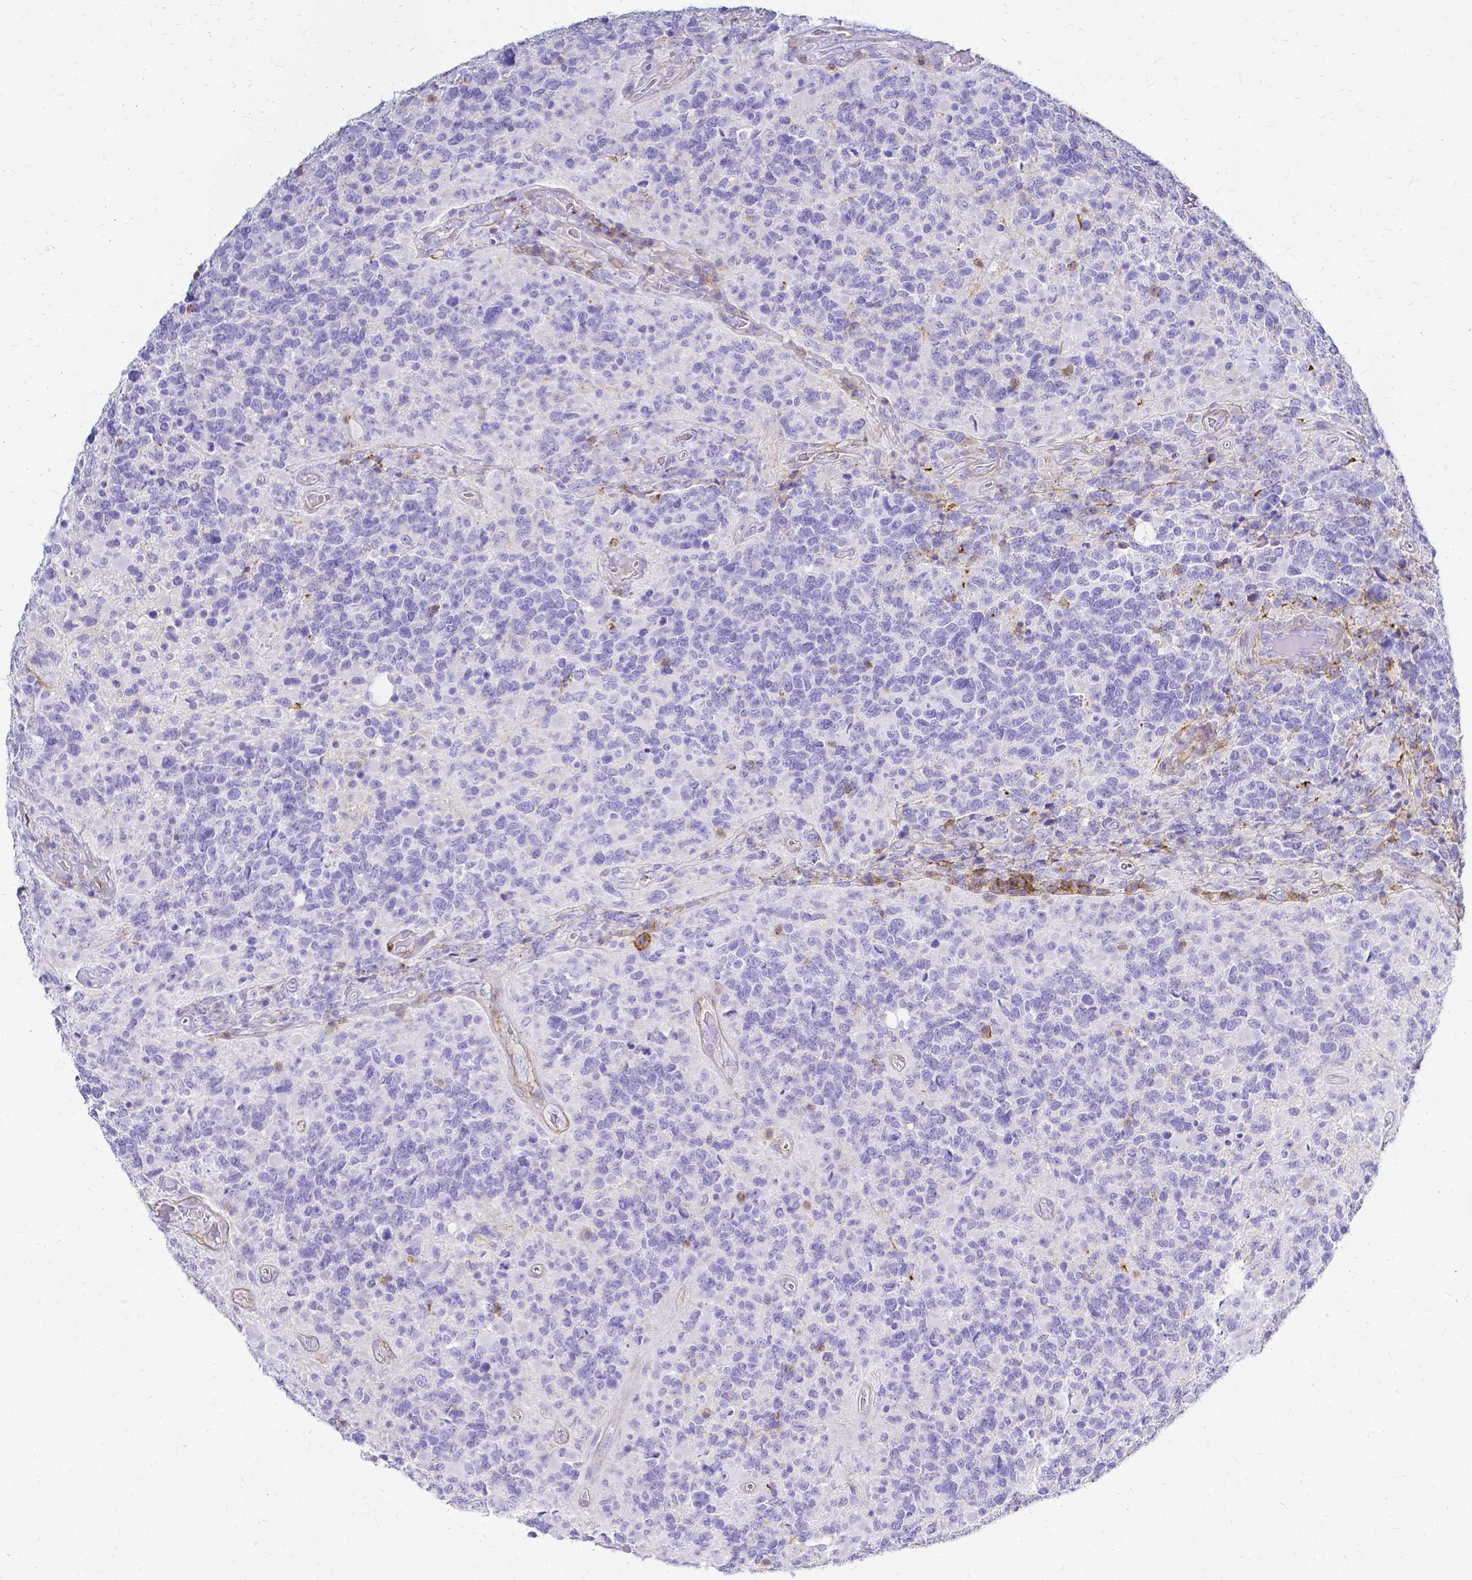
{"staining": {"intensity": "negative", "quantity": "none", "location": "none"}, "tissue": "glioma", "cell_type": "Tumor cells", "image_type": "cancer", "snomed": [{"axis": "morphology", "description": "Glioma, malignant, High grade"}, {"axis": "topography", "description": "Brain"}], "caption": "An immunohistochemistry (IHC) micrograph of high-grade glioma (malignant) is shown. There is no staining in tumor cells of high-grade glioma (malignant).", "gene": "HSPA12A", "patient": {"sex": "female", "age": 40}}